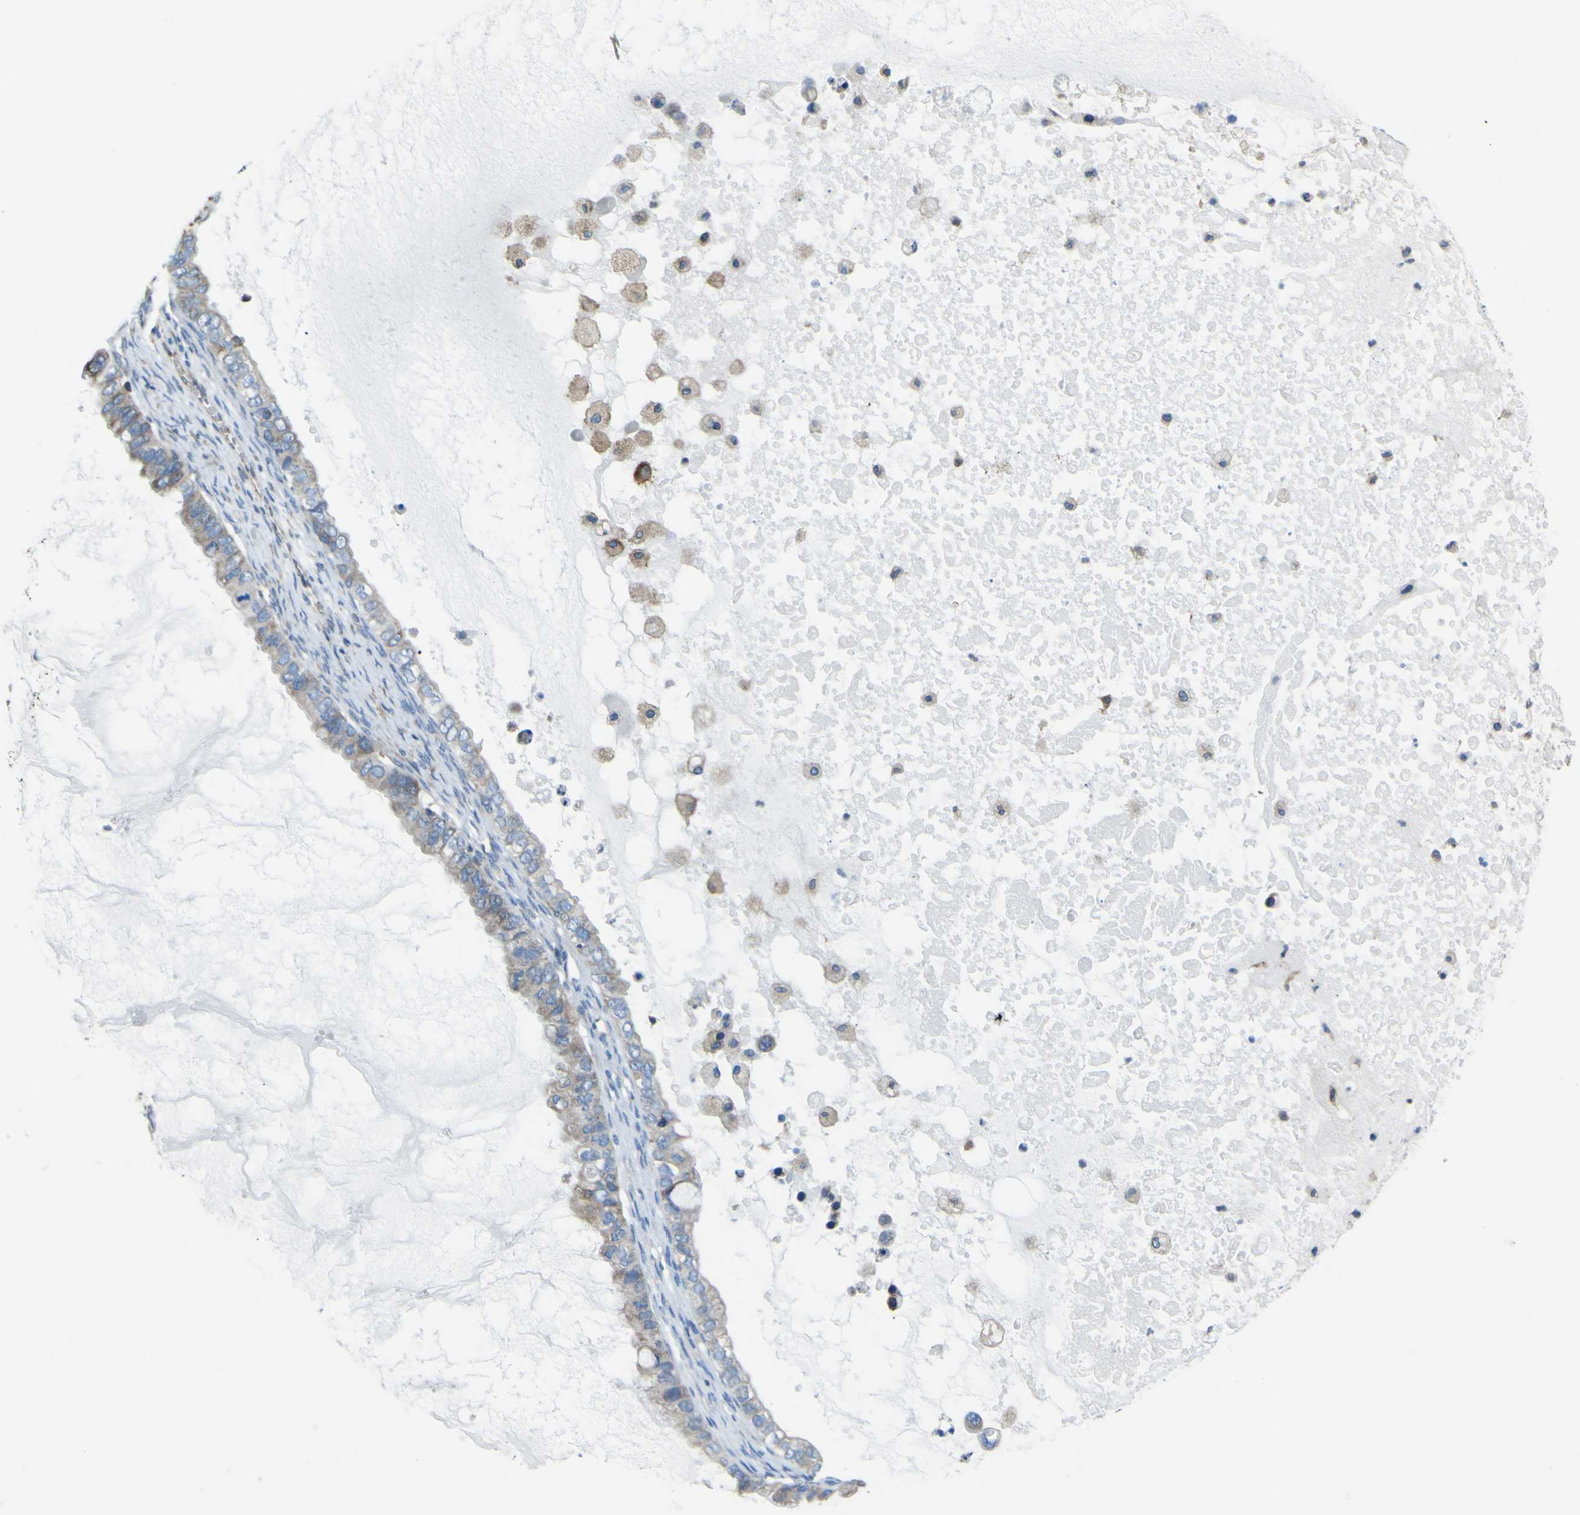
{"staining": {"intensity": "moderate", "quantity": ">75%", "location": "cytoplasmic/membranous"}, "tissue": "ovarian cancer", "cell_type": "Tumor cells", "image_type": "cancer", "snomed": [{"axis": "morphology", "description": "Cystadenocarcinoma, mucinous, NOS"}, {"axis": "topography", "description": "Ovary"}], "caption": "Immunohistochemical staining of mucinous cystadenocarcinoma (ovarian) exhibits moderate cytoplasmic/membranous protein expression in approximately >75% of tumor cells.", "gene": "STIM1", "patient": {"sex": "female", "age": 80}}